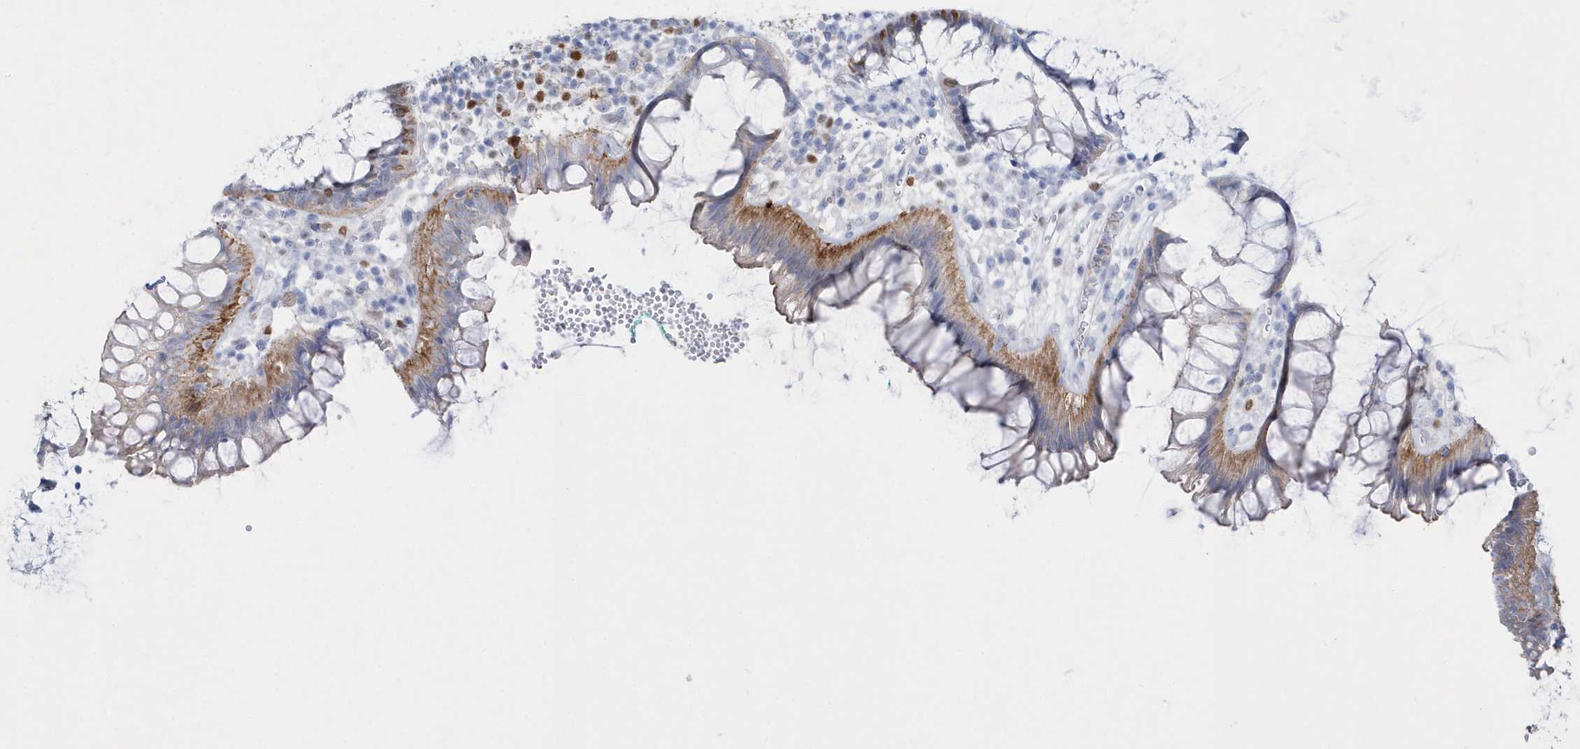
{"staining": {"intensity": "moderate", "quantity": "25%-75%", "location": "cytoplasmic/membranous,nuclear"}, "tissue": "rectum", "cell_type": "Glandular cells", "image_type": "normal", "snomed": [{"axis": "morphology", "description": "Normal tissue, NOS"}, {"axis": "topography", "description": "Rectum"}], "caption": "Immunohistochemical staining of benign human rectum shows 25%-75% levels of moderate cytoplasmic/membranous,nuclear protein expression in approximately 25%-75% of glandular cells.", "gene": "TMCO6", "patient": {"sex": "male", "age": 51}}